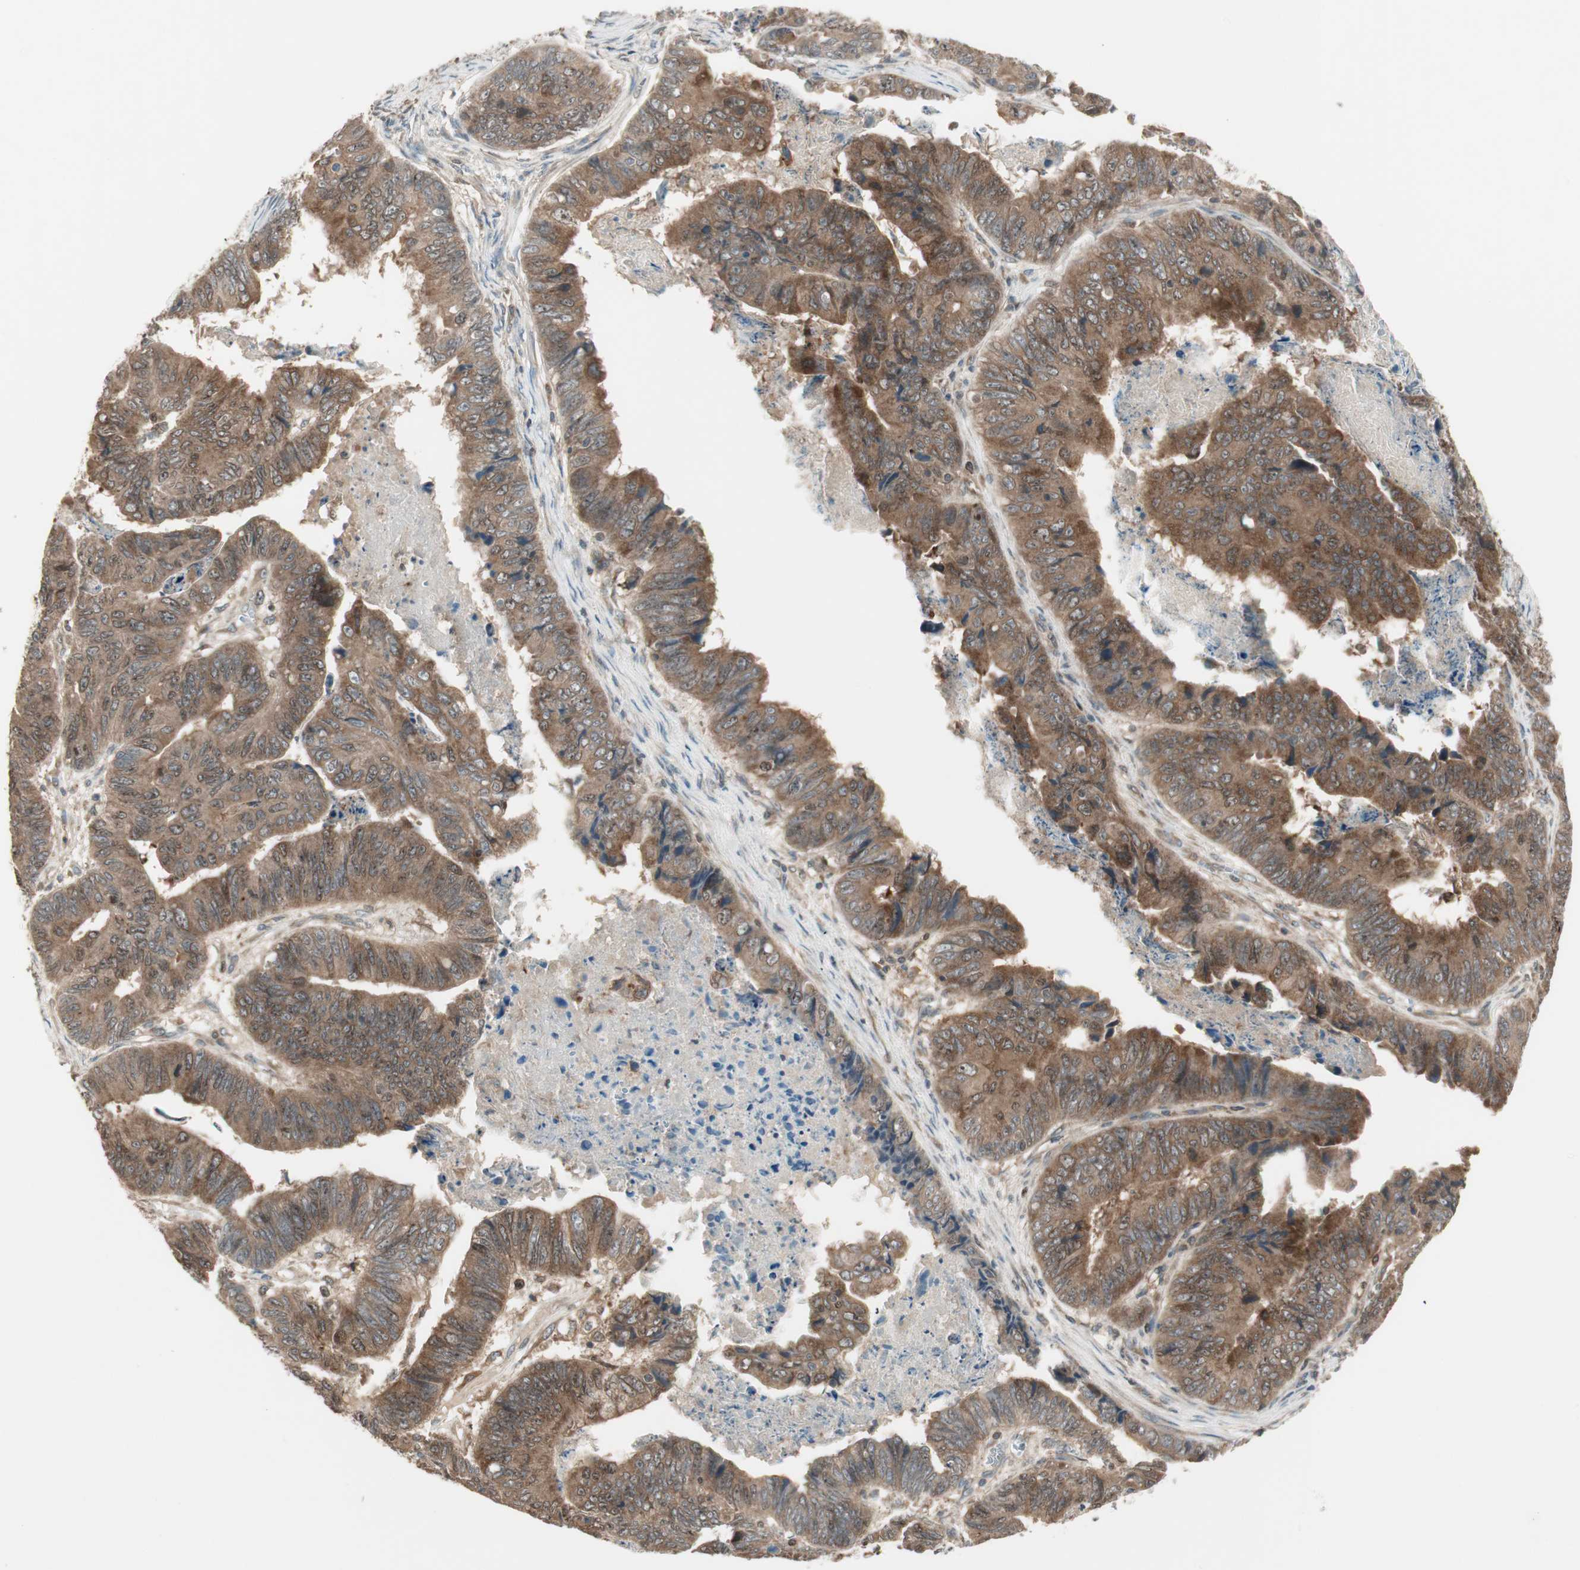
{"staining": {"intensity": "moderate", "quantity": ">75%", "location": "cytoplasmic/membranous"}, "tissue": "stomach cancer", "cell_type": "Tumor cells", "image_type": "cancer", "snomed": [{"axis": "morphology", "description": "Adenocarcinoma, NOS"}, {"axis": "topography", "description": "Stomach, lower"}], "caption": "A brown stain labels moderate cytoplasmic/membranous positivity of a protein in human stomach adenocarcinoma tumor cells.", "gene": "ATP6AP2", "patient": {"sex": "male", "age": 77}}